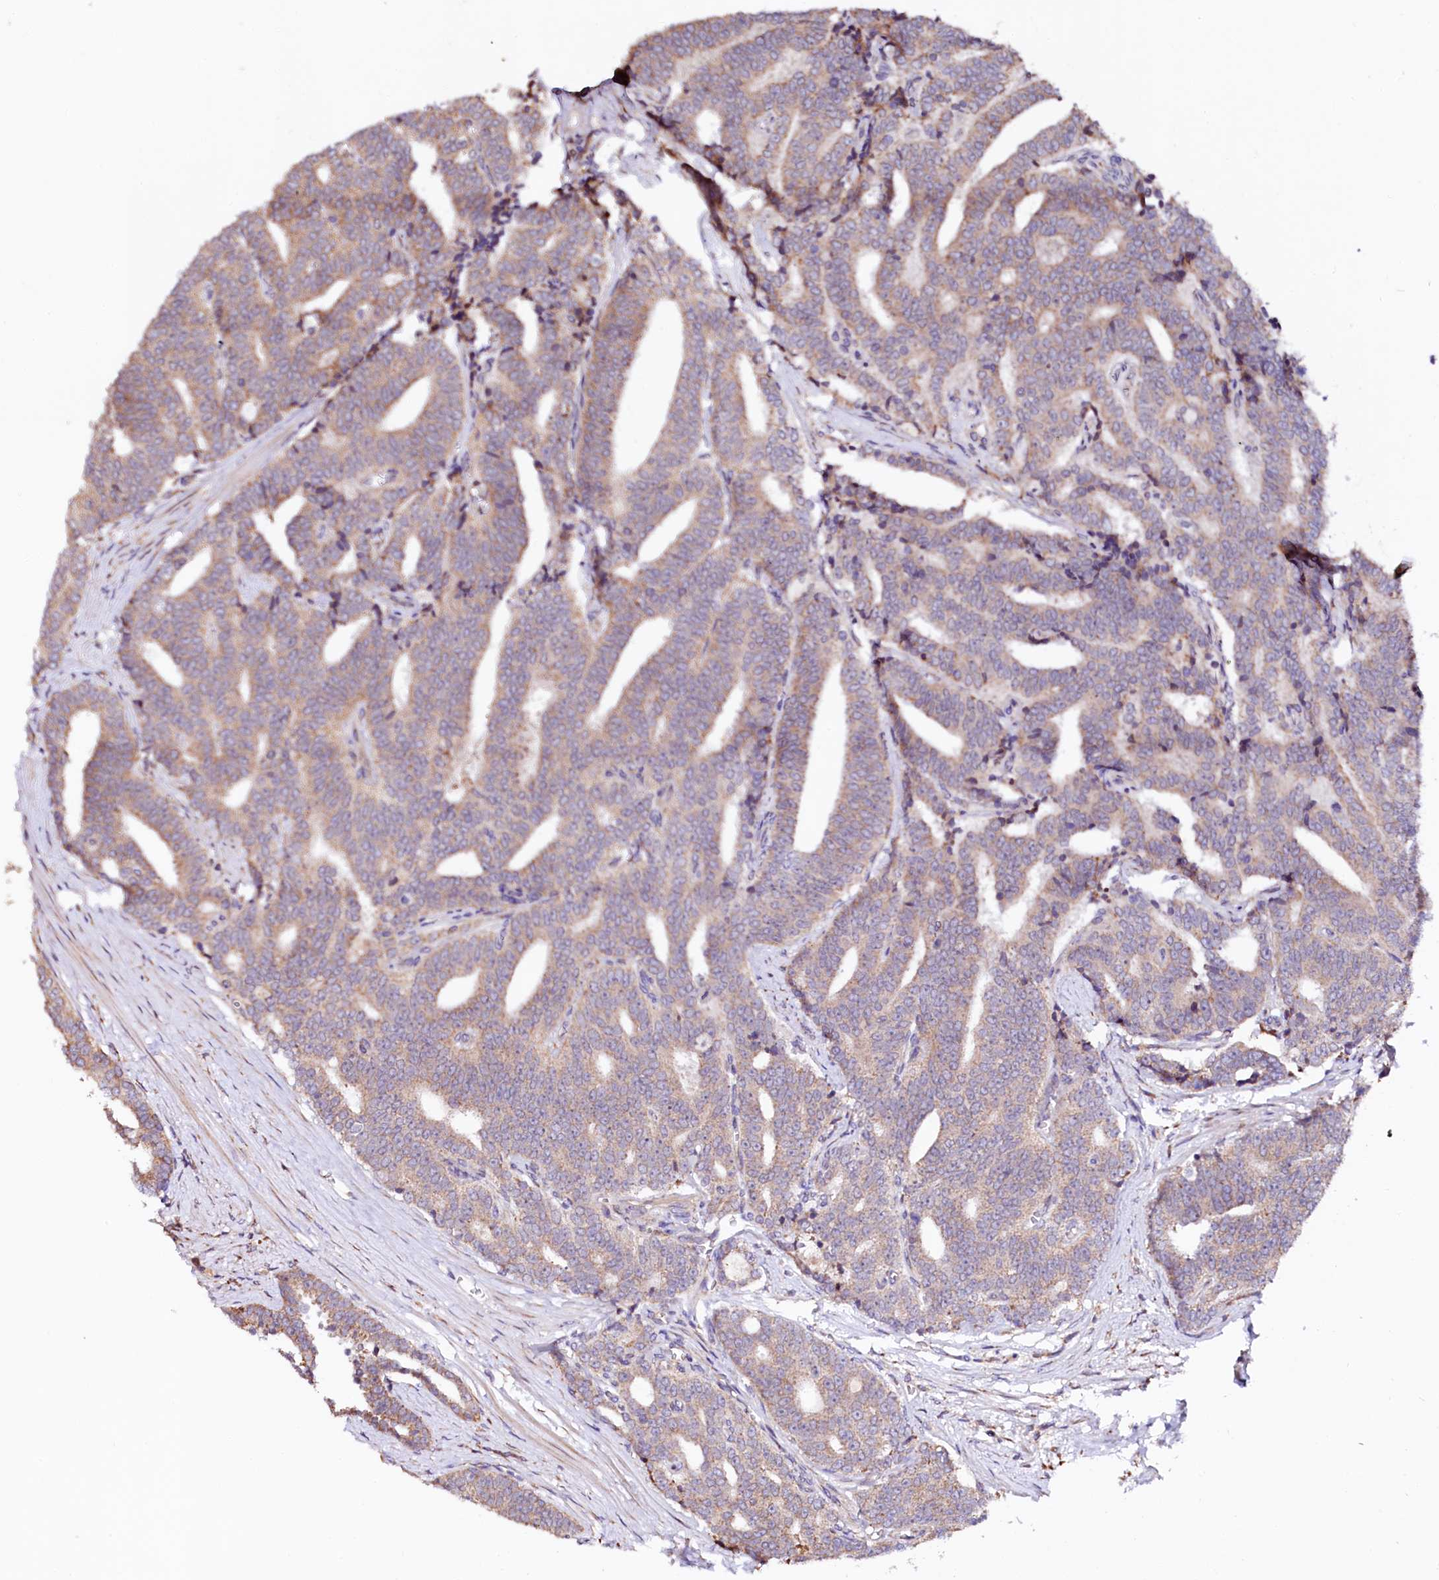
{"staining": {"intensity": "weak", "quantity": "<25%", "location": "cytoplasmic/membranous"}, "tissue": "prostate cancer", "cell_type": "Tumor cells", "image_type": "cancer", "snomed": [{"axis": "morphology", "description": "Adenocarcinoma, High grade"}, {"axis": "topography", "description": "Prostate and seminal vesicle, NOS"}], "caption": "High-grade adenocarcinoma (prostate) was stained to show a protein in brown. There is no significant staining in tumor cells. The staining was performed using DAB (3,3'-diaminobenzidine) to visualize the protein expression in brown, while the nuclei were stained in blue with hematoxylin (Magnification: 20x).", "gene": "UBE3C", "patient": {"sex": "male", "age": 67}}